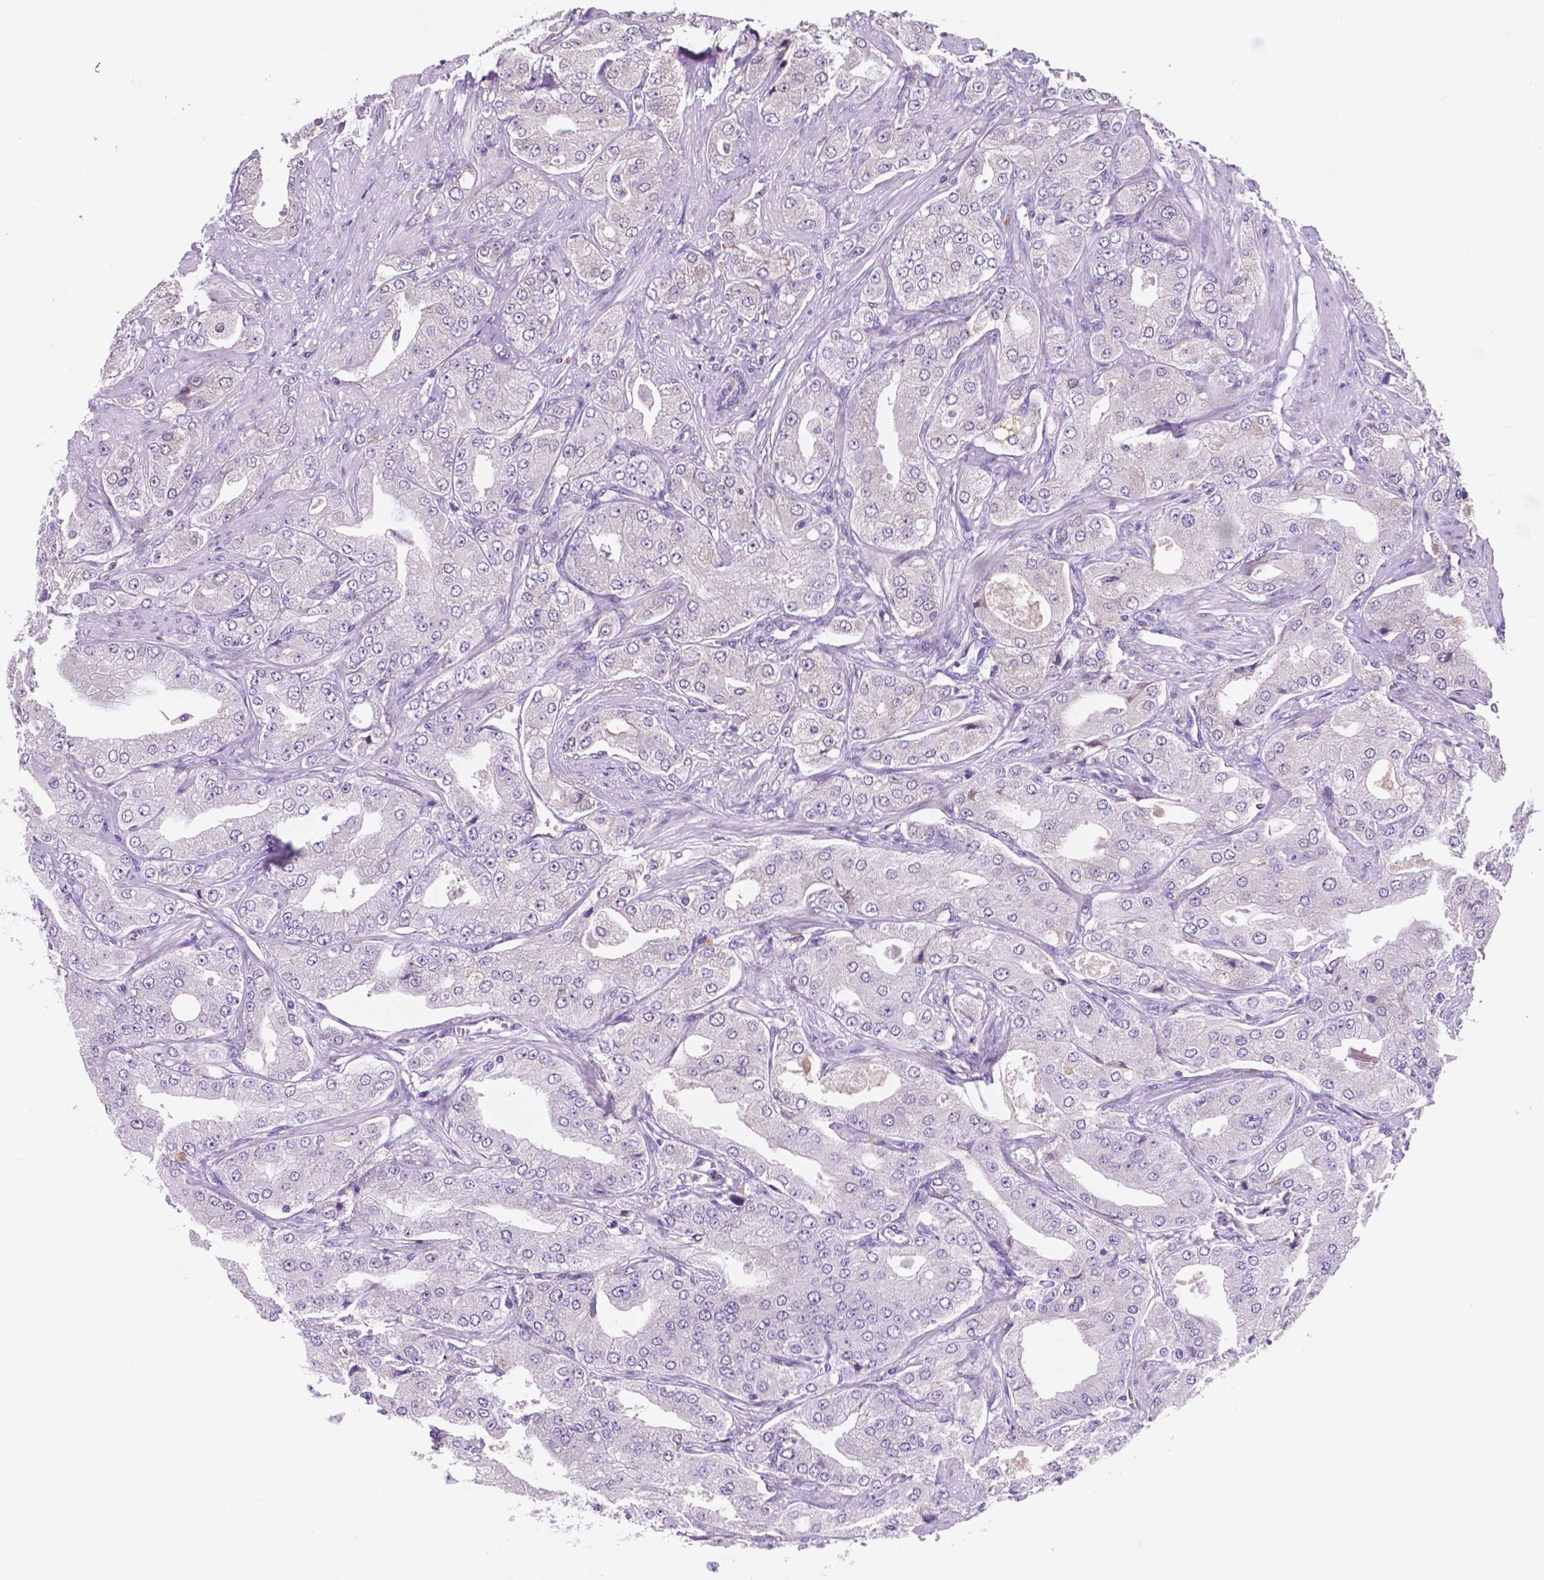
{"staining": {"intensity": "negative", "quantity": "none", "location": "none"}, "tissue": "prostate cancer", "cell_type": "Tumor cells", "image_type": "cancer", "snomed": [{"axis": "morphology", "description": "Adenocarcinoma, Low grade"}, {"axis": "topography", "description": "Prostate"}], "caption": "This is a histopathology image of immunohistochemistry staining of prostate adenocarcinoma (low-grade), which shows no staining in tumor cells.", "gene": "IREB2", "patient": {"sex": "male", "age": 60}}